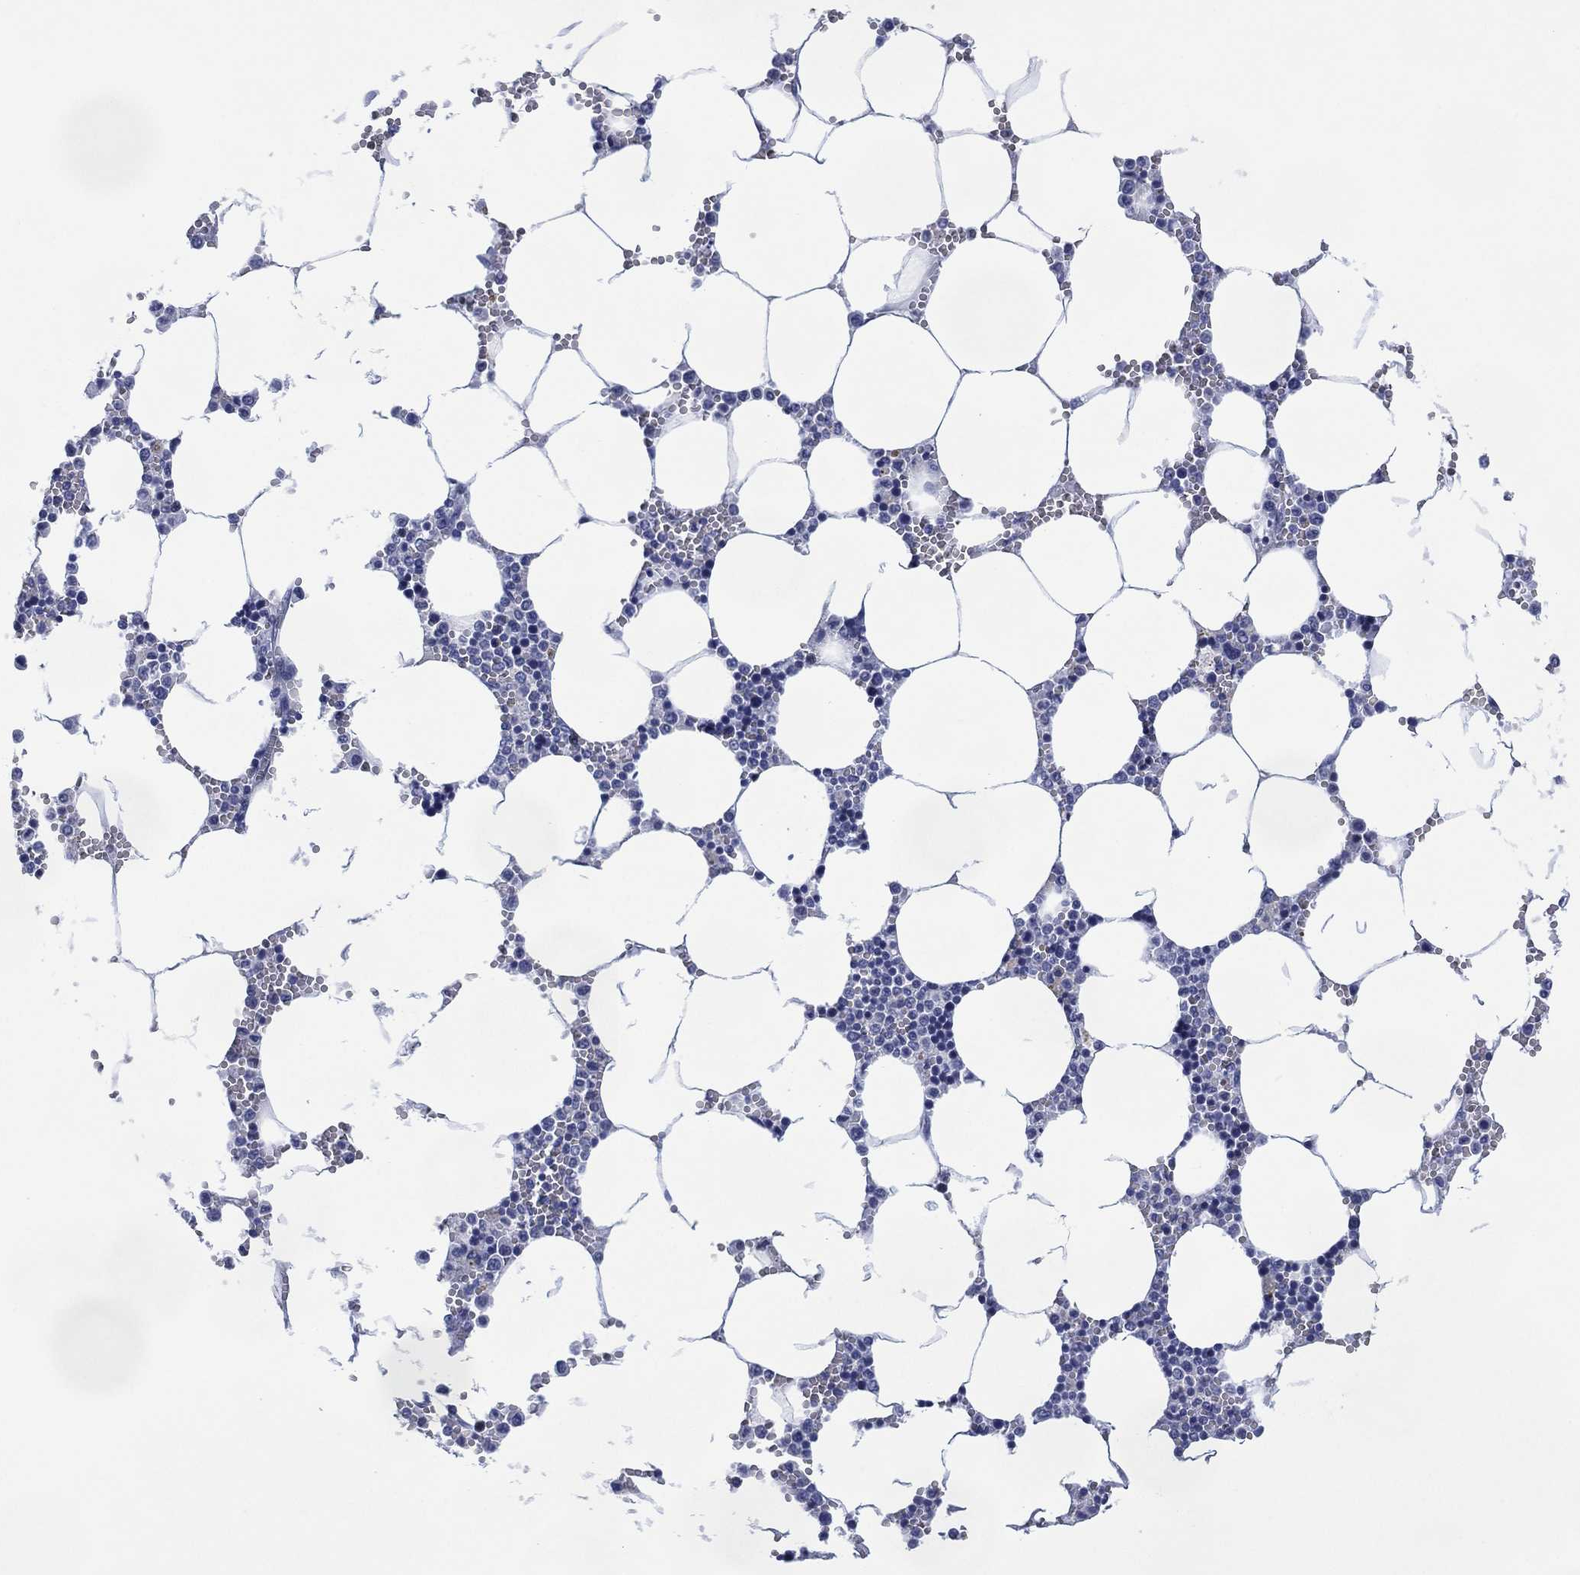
{"staining": {"intensity": "negative", "quantity": "none", "location": "none"}, "tissue": "bone marrow", "cell_type": "Hematopoietic cells", "image_type": "normal", "snomed": [{"axis": "morphology", "description": "Normal tissue, NOS"}, {"axis": "topography", "description": "Bone marrow"}], "caption": "Immunohistochemistry (IHC) of normal bone marrow shows no staining in hematopoietic cells. Brightfield microscopy of immunohistochemistry (IHC) stained with DAB (3,3'-diaminobenzidine) (brown) and hematoxylin (blue), captured at high magnification.", "gene": "SIGLECL1", "patient": {"sex": "female", "age": 64}}